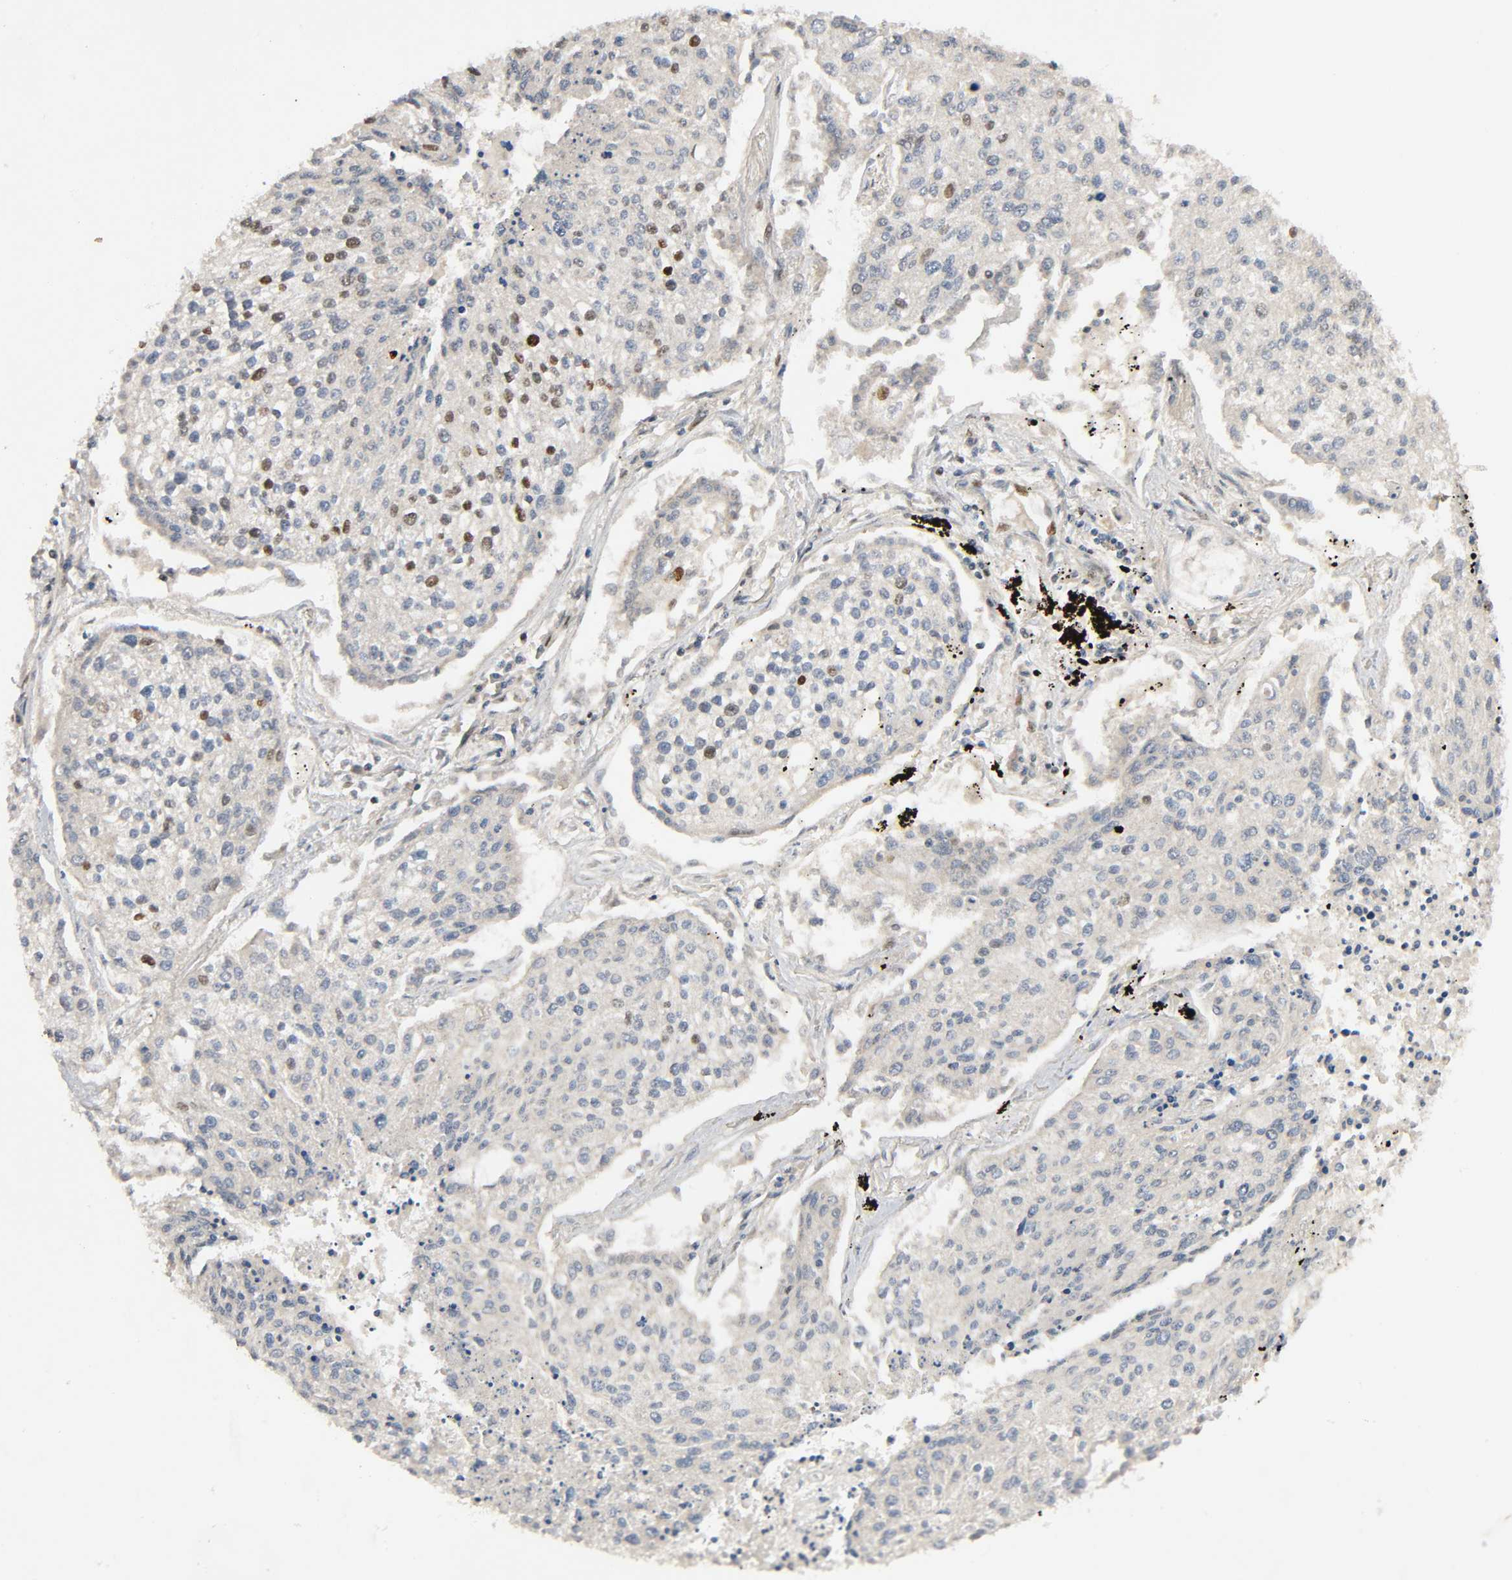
{"staining": {"intensity": "strong", "quantity": "<25%", "location": "nuclear"}, "tissue": "lung cancer", "cell_type": "Tumor cells", "image_type": "cancer", "snomed": [{"axis": "morphology", "description": "Squamous cell carcinoma, NOS"}, {"axis": "topography", "description": "Lung"}], "caption": "Human squamous cell carcinoma (lung) stained for a protein (brown) exhibits strong nuclear positive positivity in approximately <25% of tumor cells.", "gene": "SMARCD1", "patient": {"sex": "male", "age": 75}}